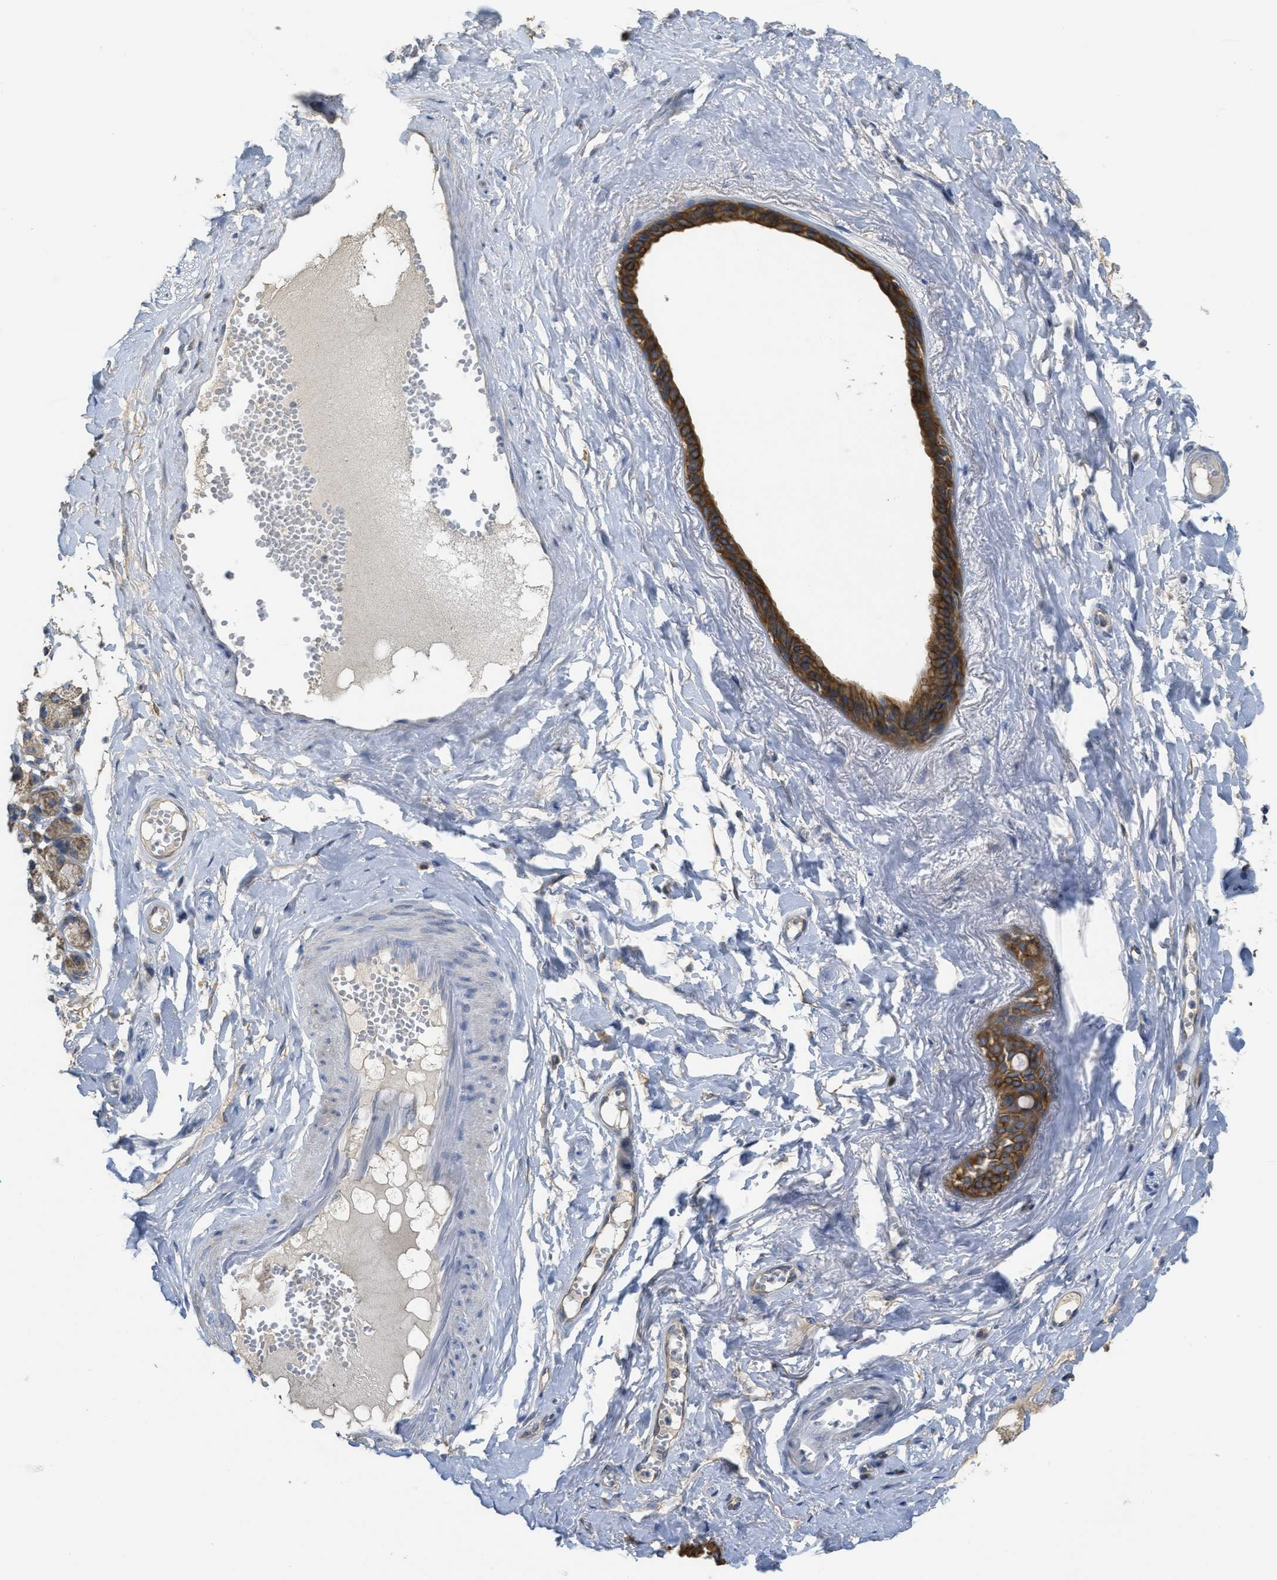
{"staining": {"intensity": "negative", "quantity": "none", "location": "none"}, "tissue": "adipose tissue", "cell_type": "Adipocytes", "image_type": "normal", "snomed": [{"axis": "morphology", "description": "Normal tissue, NOS"}, {"axis": "morphology", "description": "Inflammation, NOS"}, {"axis": "topography", "description": "Salivary gland"}, {"axis": "topography", "description": "Peripheral nerve tissue"}], "caption": "Immunohistochemistry image of unremarkable adipose tissue: adipose tissue stained with DAB (3,3'-diaminobenzidine) reveals no significant protein positivity in adipocytes.", "gene": "SFXN2", "patient": {"sex": "female", "age": 75}}